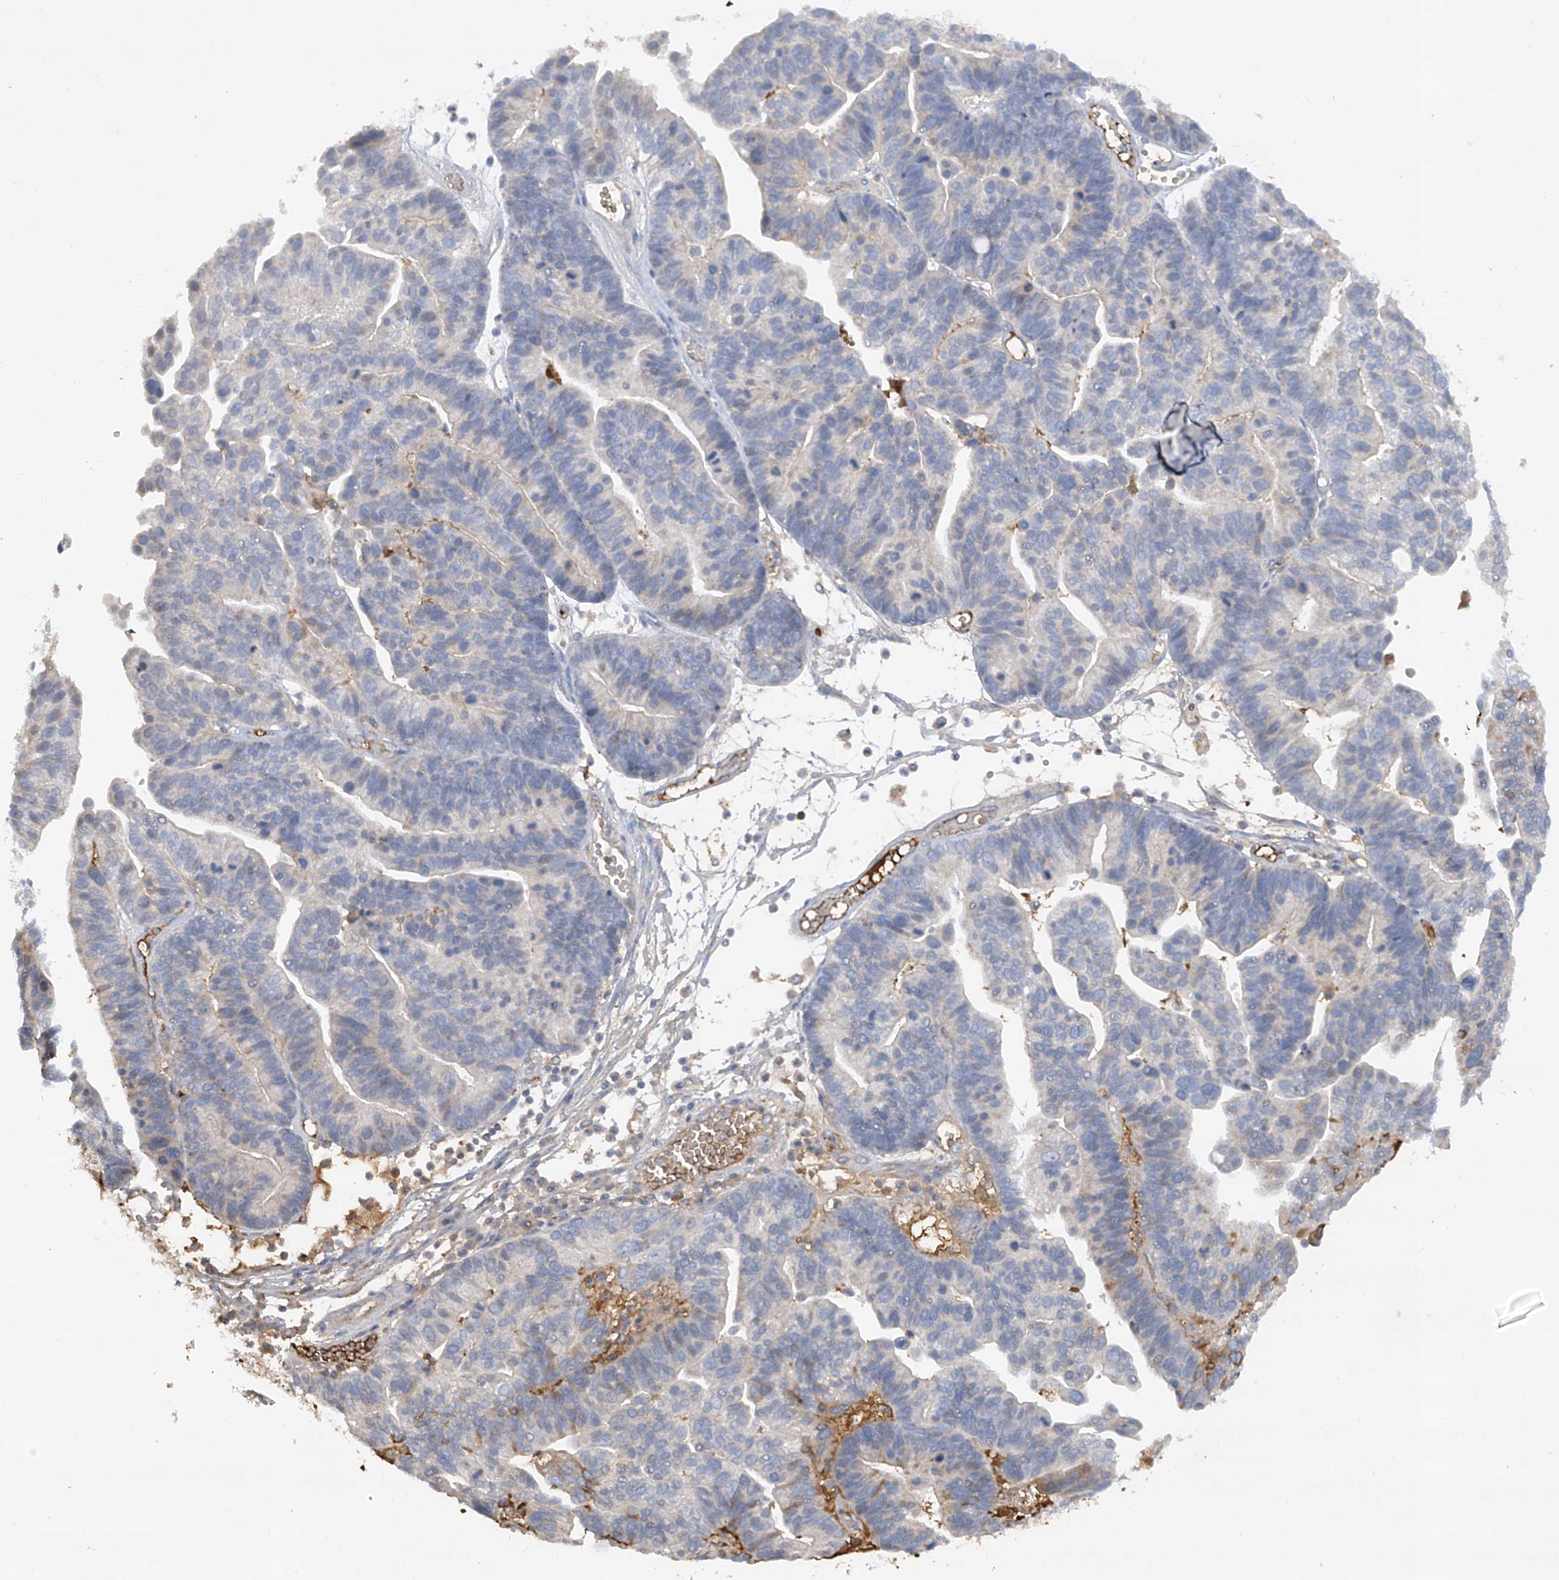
{"staining": {"intensity": "negative", "quantity": "none", "location": "none"}, "tissue": "ovarian cancer", "cell_type": "Tumor cells", "image_type": "cancer", "snomed": [{"axis": "morphology", "description": "Cystadenocarcinoma, serous, NOS"}, {"axis": "topography", "description": "Ovary"}], "caption": "Ovarian cancer (serous cystadenocarcinoma) stained for a protein using immunohistochemistry shows no positivity tumor cells.", "gene": "HAS3", "patient": {"sex": "female", "age": 56}}